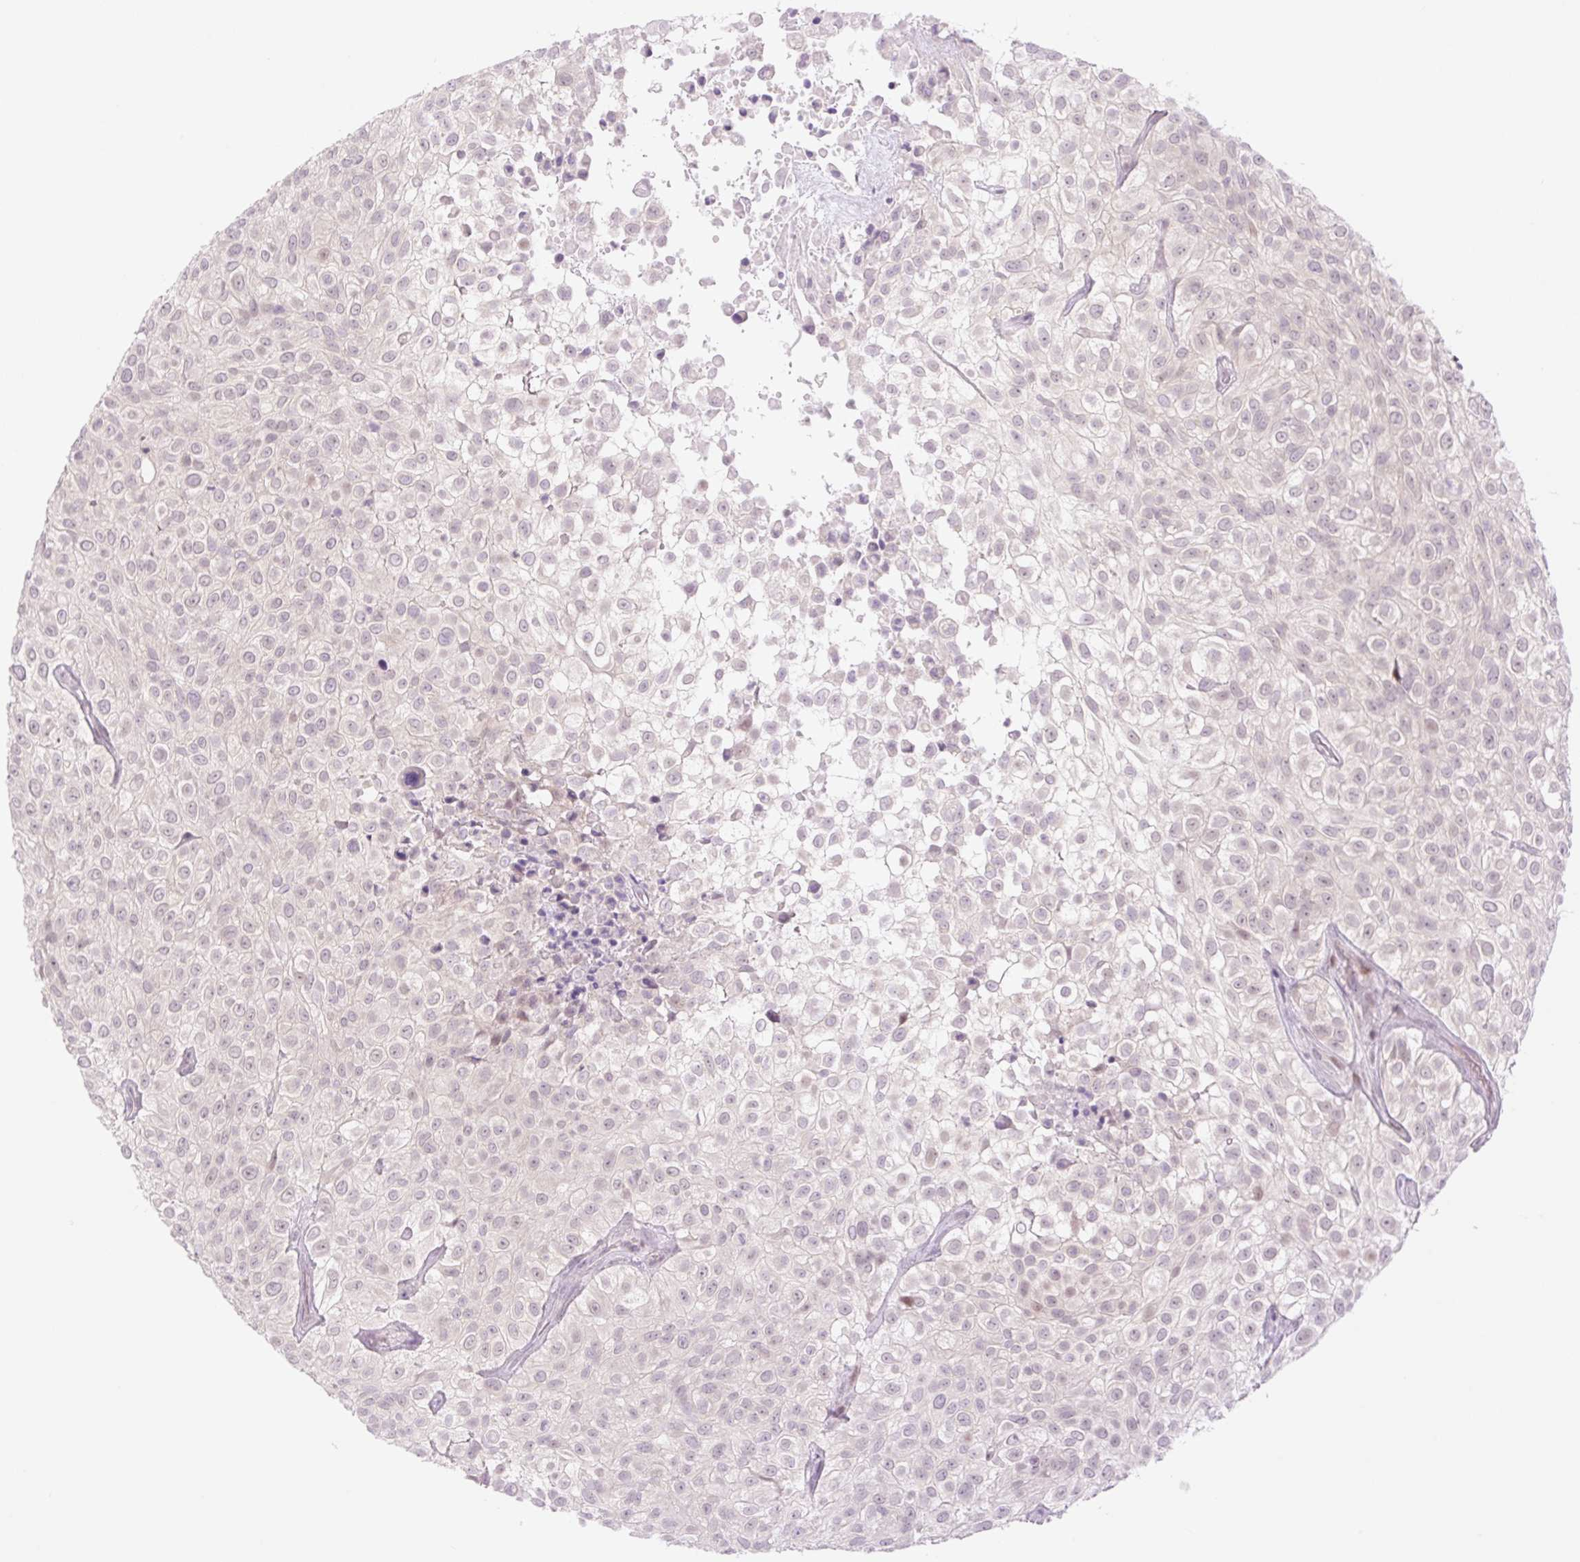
{"staining": {"intensity": "weak", "quantity": "25%-75%", "location": "nuclear"}, "tissue": "urothelial cancer", "cell_type": "Tumor cells", "image_type": "cancer", "snomed": [{"axis": "morphology", "description": "Urothelial carcinoma, High grade"}, {"axis": "topography", "description": "Urinary bladder"}], "caption": "About 25%-75% of tumor cells in human urothelial cancer display weak nuclear protein positivity as visualized by brown immunohistochemical staining.", "gene": "SPRYD4", "patient": {"sex": "male", "age": 56}}